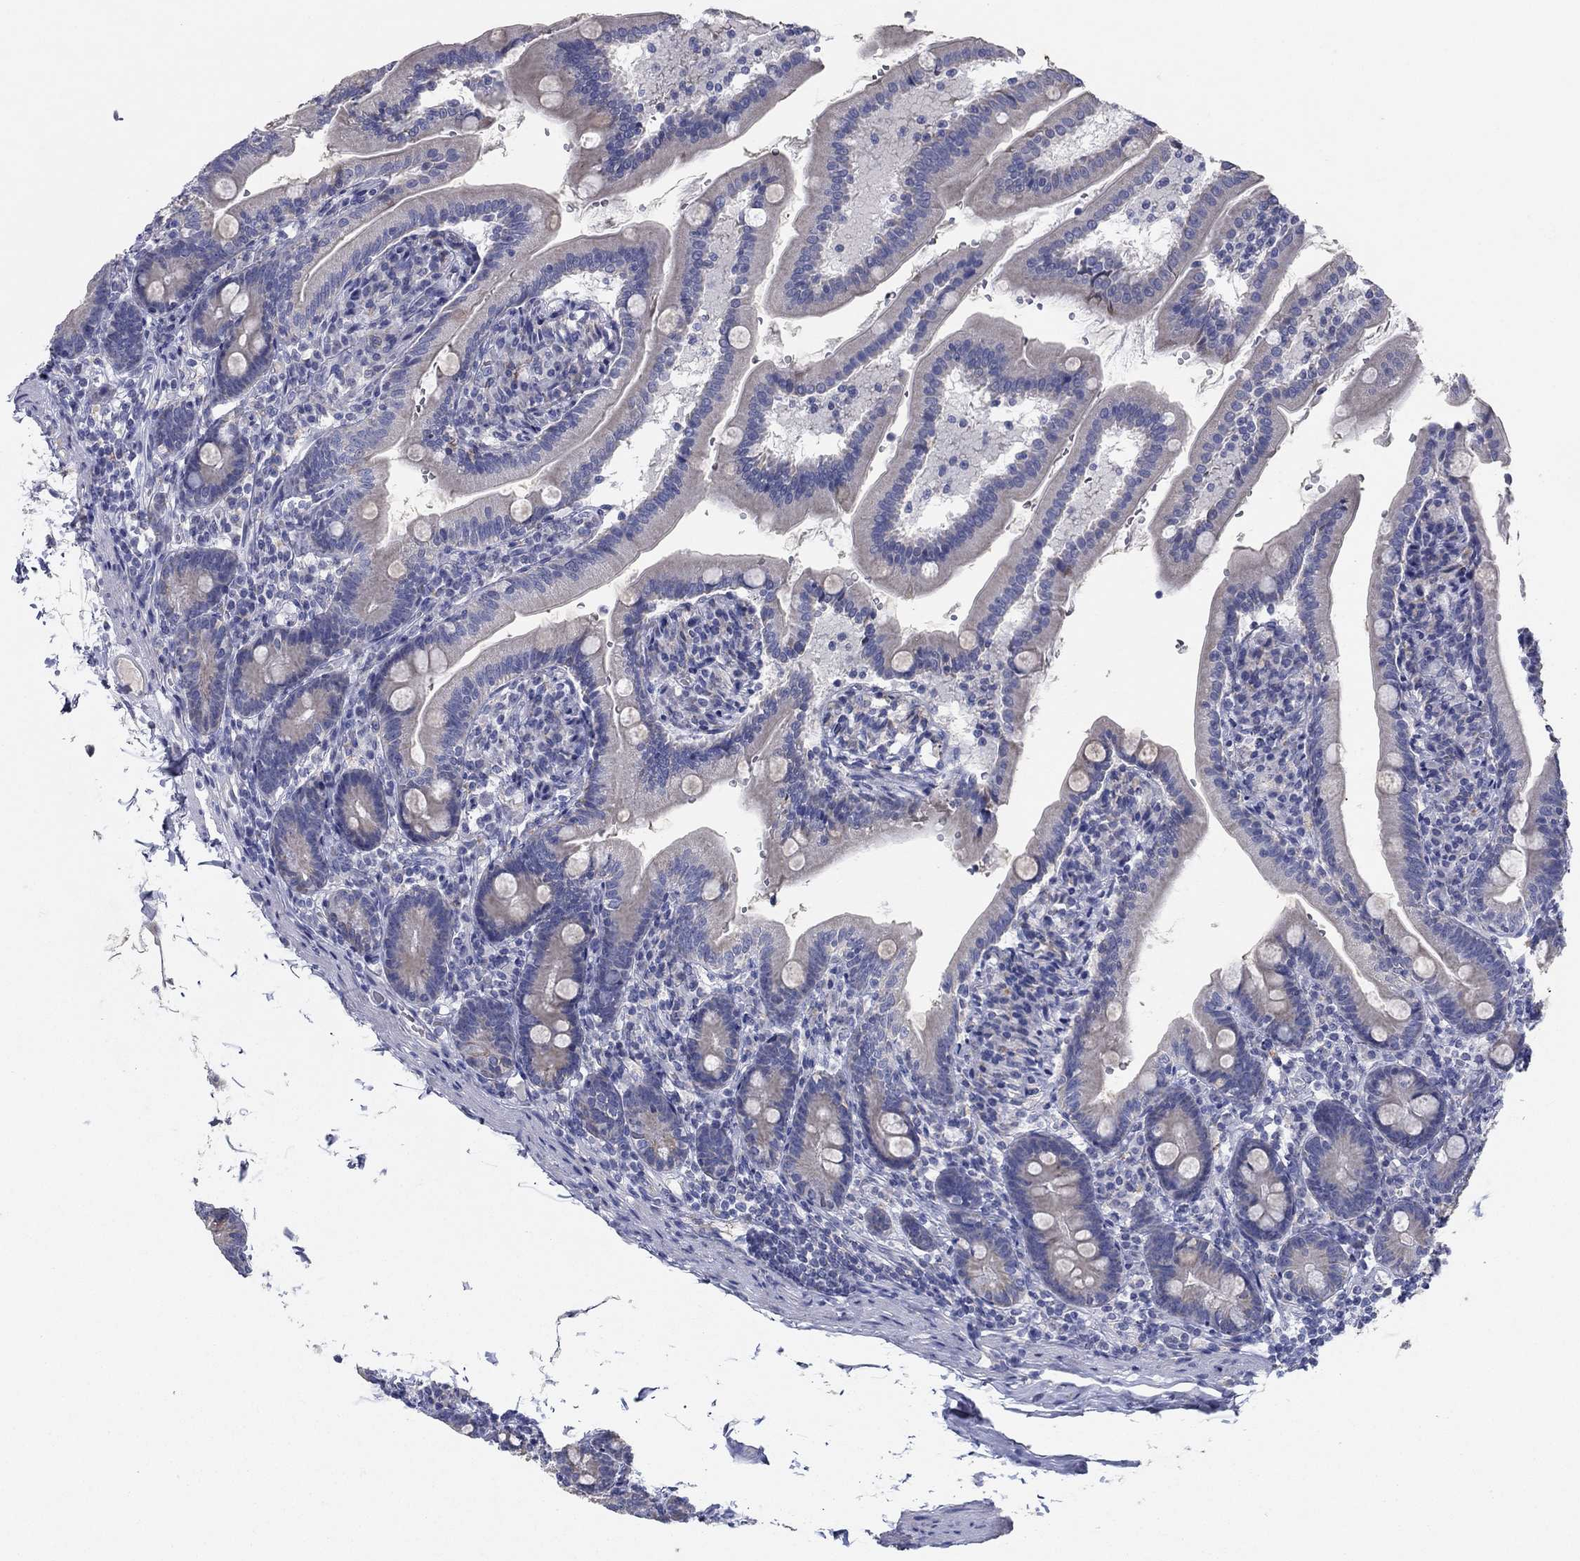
{"staining": {"intensity": "negative", "quantity": "none", "location": "none"}, "tissue": "duodenum", "cell_type": "Glandular cells", "image_type": "normal", "snomed": [{"axis": "morphology", "description": "Normal tissue, NOS"}, {"axis": "topography", "description": "Duodenum"}], "caption": "The photomicrograph displays no significant expression in glandular cells of duodenum. (DAB immunohistochemistry (IHC) visualized using brightfield microscopy, high magnification).", "gene": "PTGDS", "patient": {"sex": "female", "age": 67}}